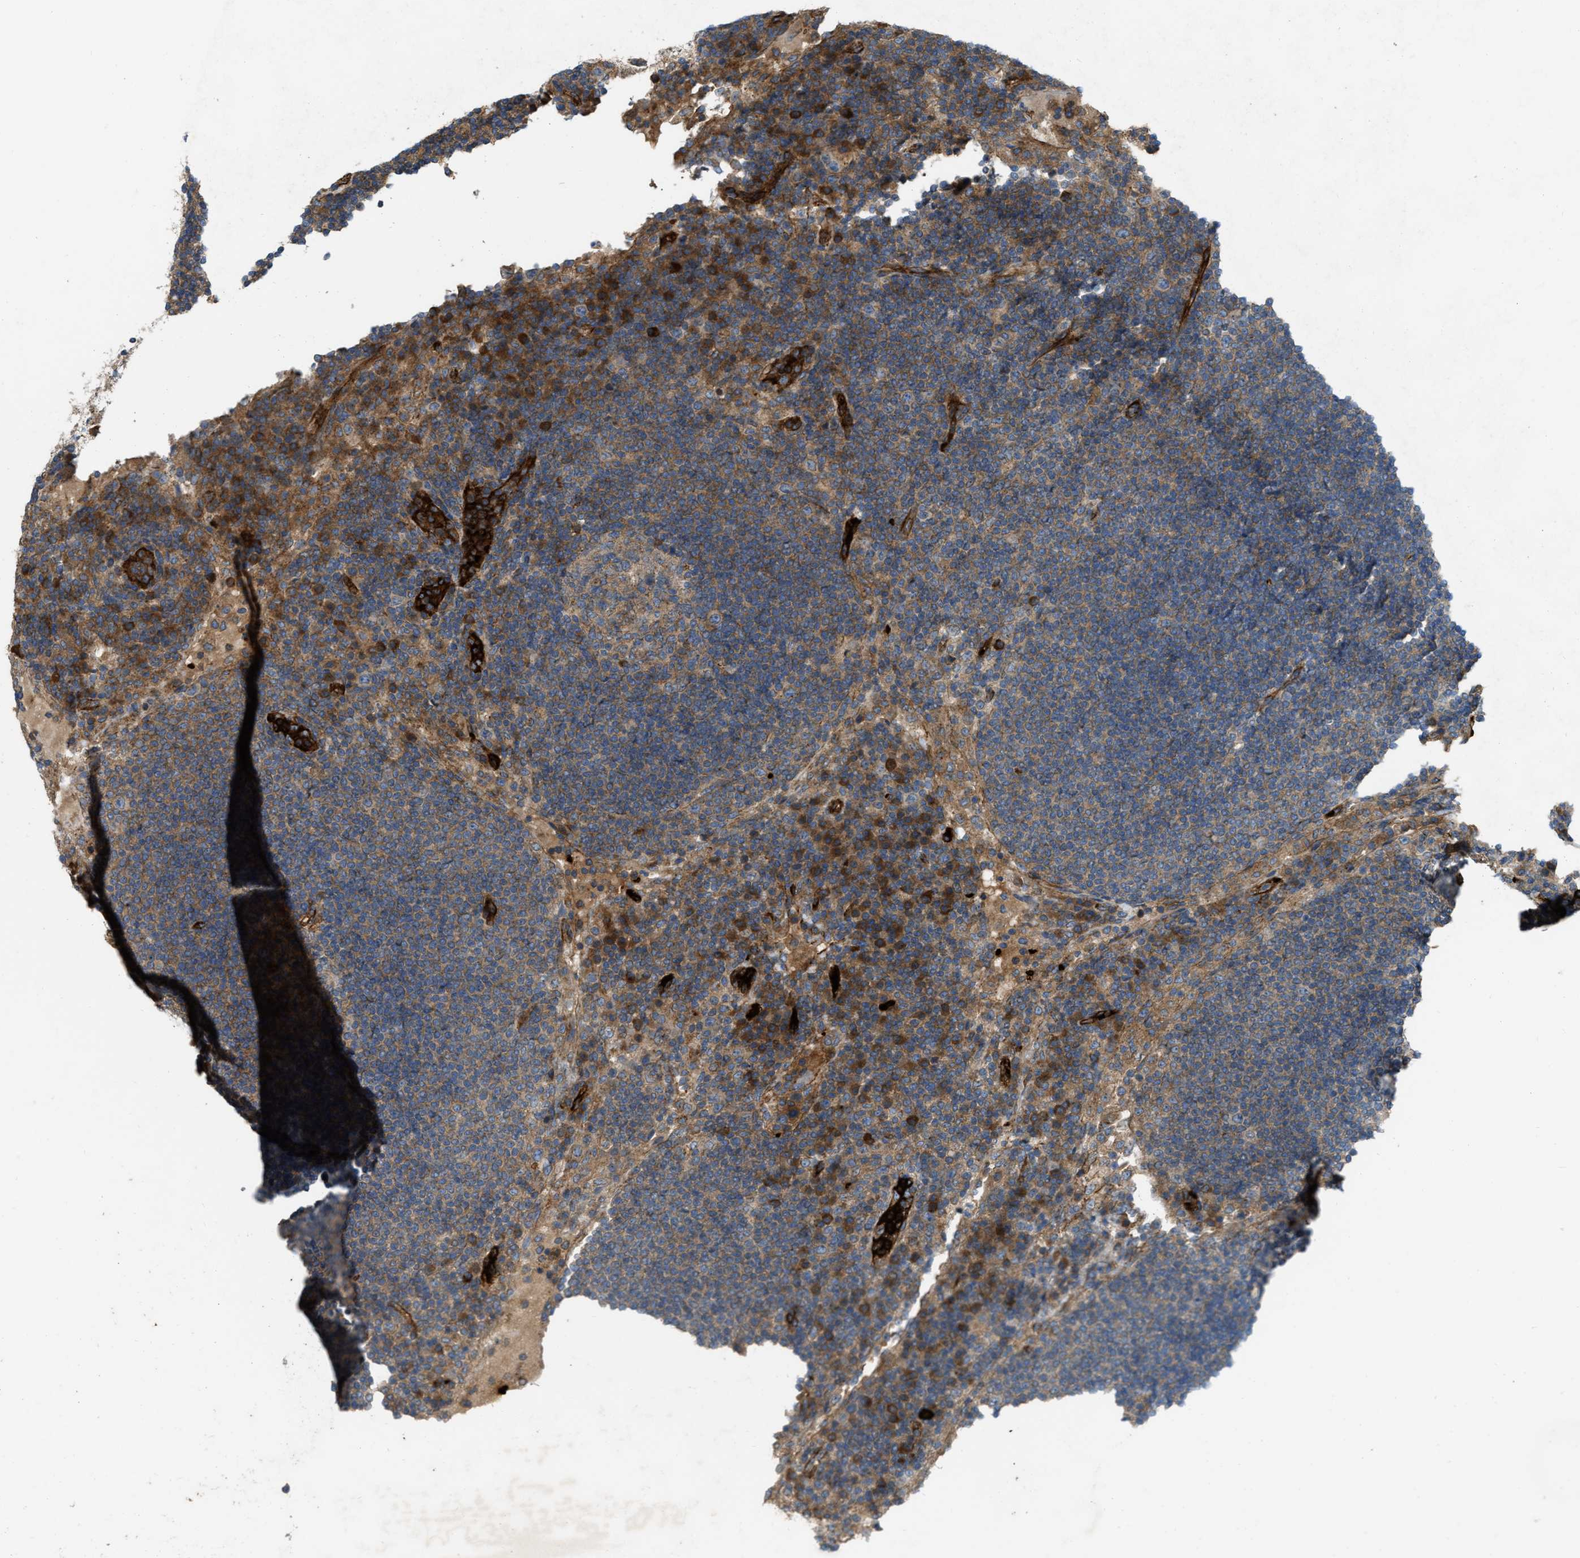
{"staining": {"intensity": "moderate", "quantity": ">75%", "location": "cytoplasmic/membranous"}, "tissue": "lymph node", "cell_type": "Germinal center cells", "image_type": "normal", "snomed": [{"axis": "morphology", "description": "Normal tissue, NOS"}, {"axis": "topography", "description": "Lymph node"}], "caption": "Germinal center cells show medium levels of moderate cytoplasmic/membranous expression in approximately >75% of cells in normal lymph node. The protein of interest is stained brown, and the nuclei are stained in blue (DAB (3,3'-diaminobenzidine) IHC with brightfield microscopy, high magnification).", "gene": "ERC1", "patient": {"sex": "female", "age": 53}}